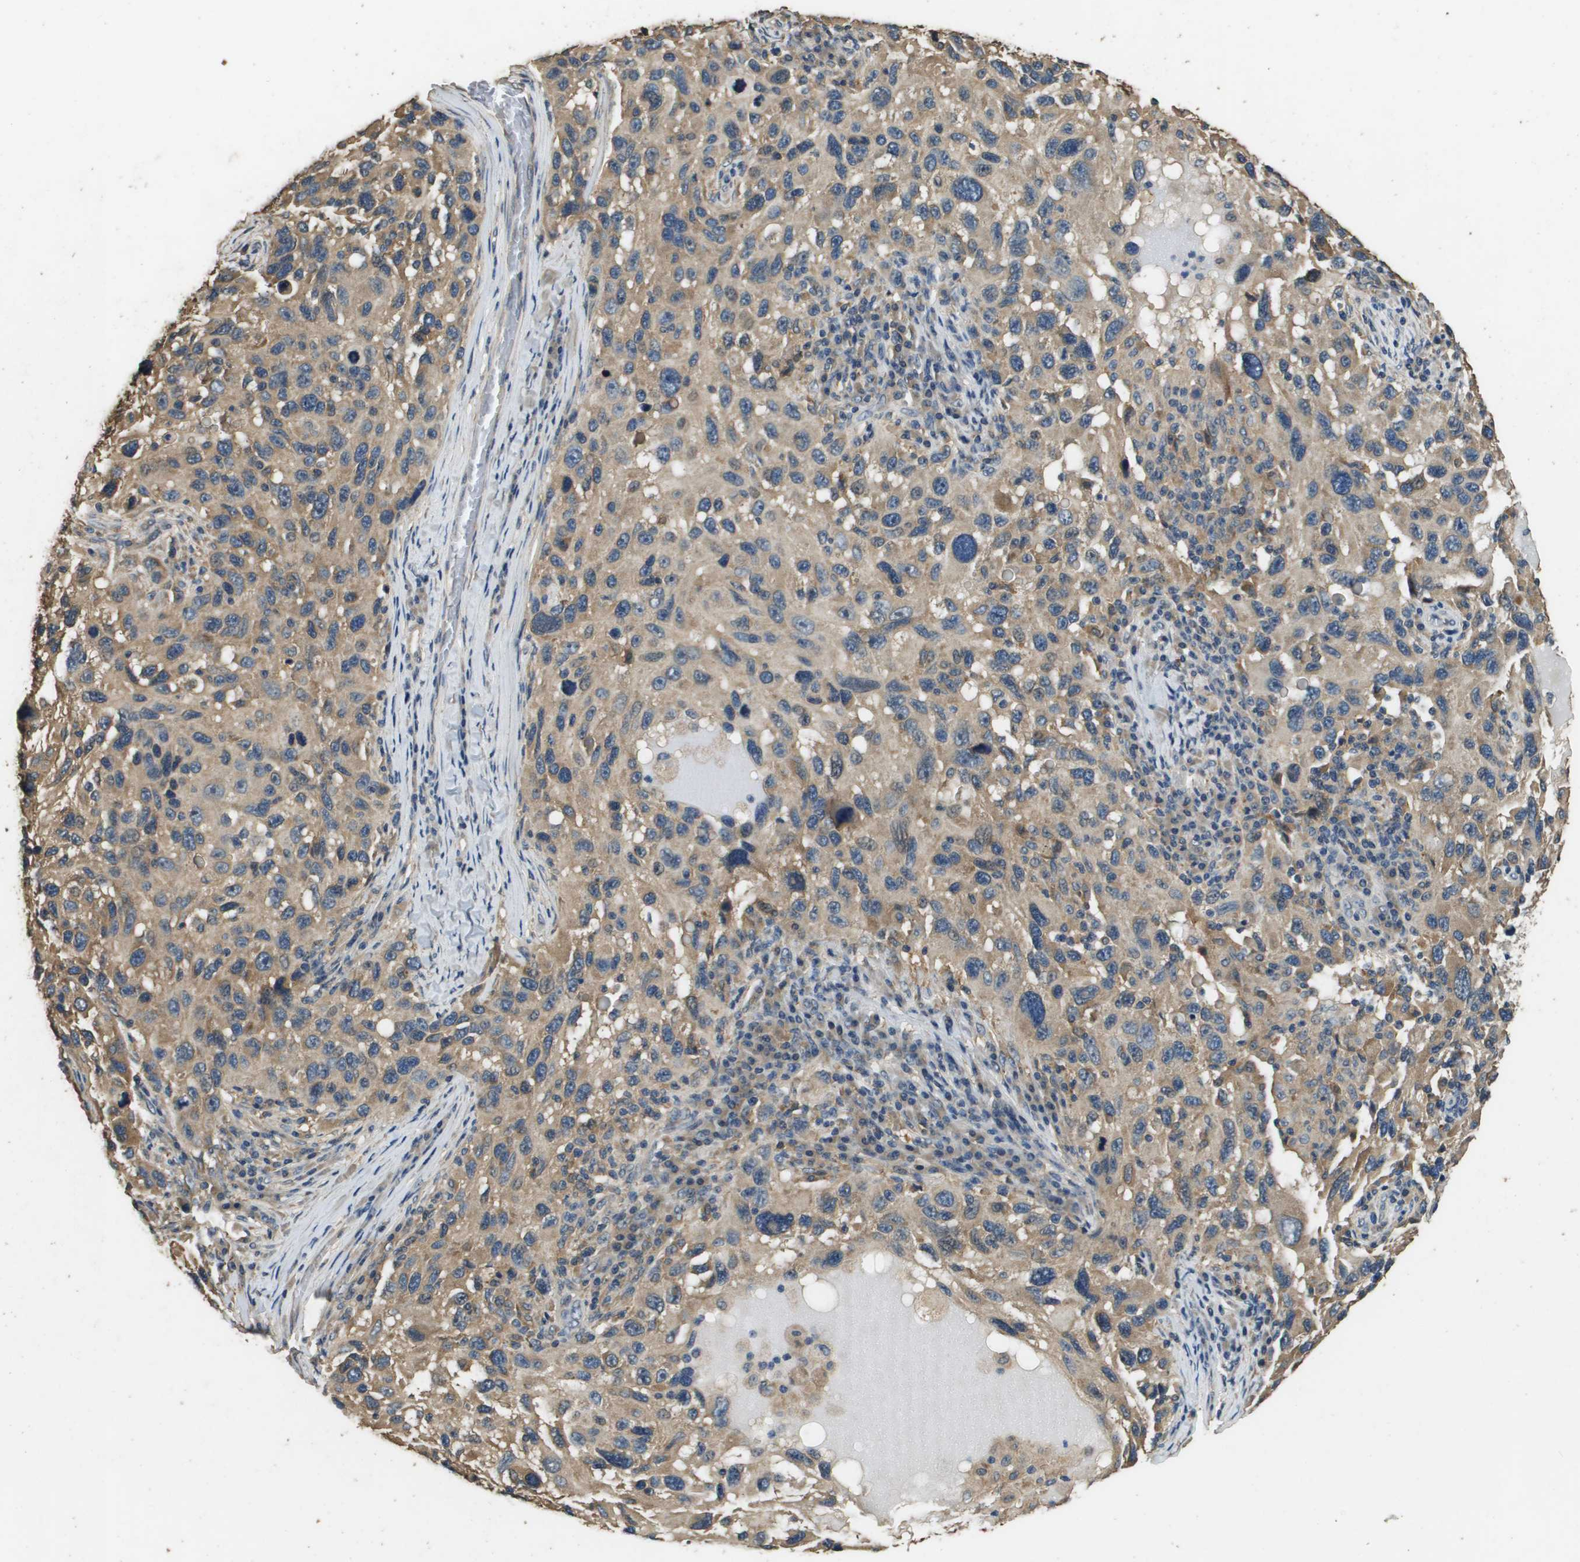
{"staining": {"intensity": "moderate", "quantity": ">75%", "location": "cytoplasmic/membranous"}, "tissue": "melanoma", "cell_type": "Tumor cells", "image_type": "cancer", "snomed": [{"axis": "morphology", "description": "Malignant melanoma, NOS"}, {"axis": "topography", "description": "Skin"}], "caption": "There is medium levels of moderate cytoplasmic/membranous positivity in tumor cells of malignant melanoma, as demonstrated by immunohistochemical staining (brown color).", "gene": "RAB6B", "patient": {"sex": "male", "age": 53}}